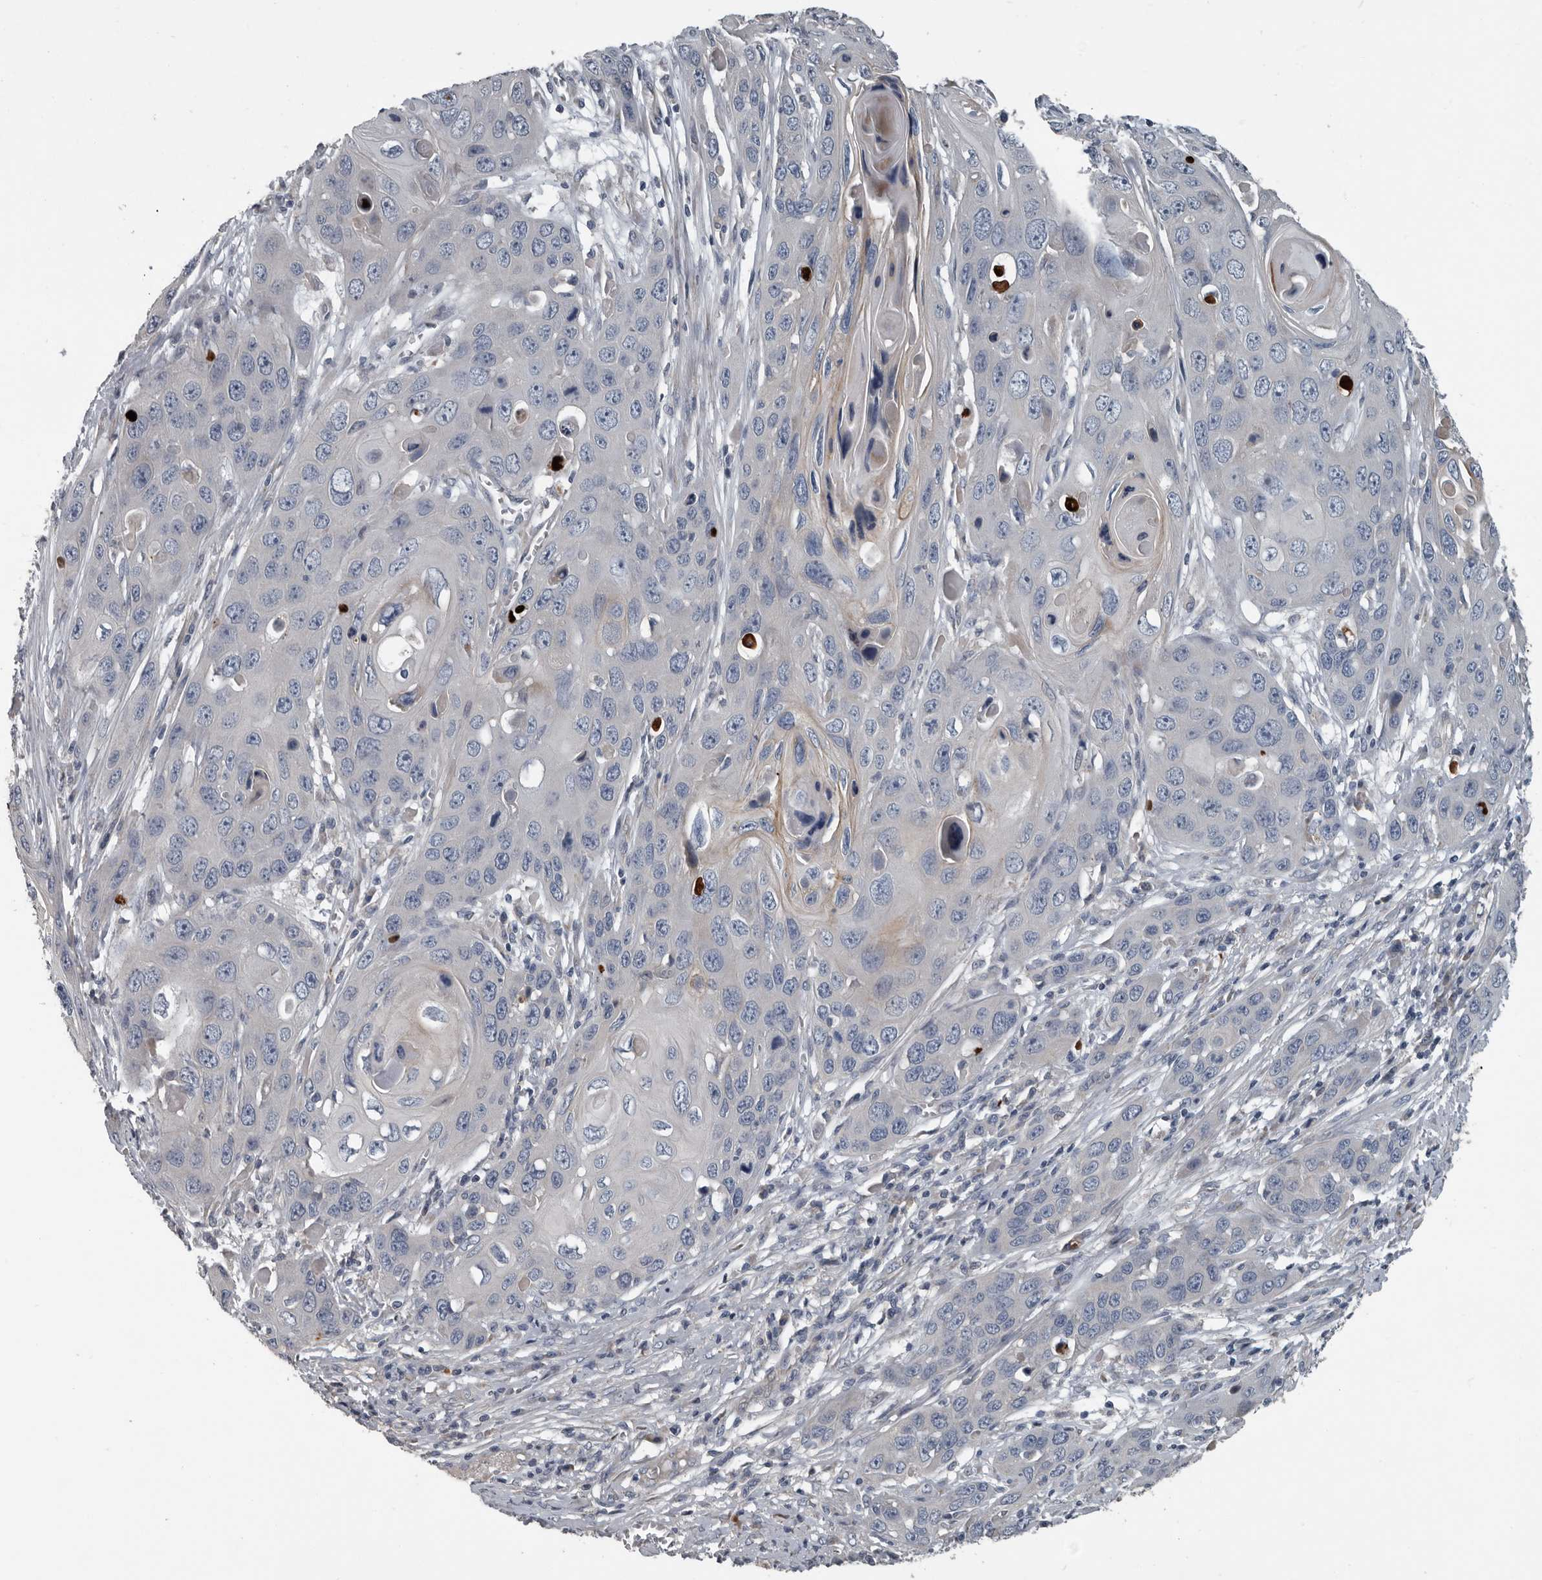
{"staining": {"intensity": "negative", "quantity": "none", "location": "none"}, "tissue": "skin cancer", "cell_type": "Tumor cells", "image_type": "cancer", "snomed": [{"axis": "morphology", "description": "Squamous cell carcinoma, NOS"}, {"axis": "topography", "description": "Skin"}], "caption": "This is a micrograph of immunohistochemistry staining of squamous cell carcinoma (skin), which shows no staining in tumor cells. (DAB immunohistochemistry (IHC), high magnification).", "gene": "DPY19L4", "patient": {"sex": "male", "age": 55}}